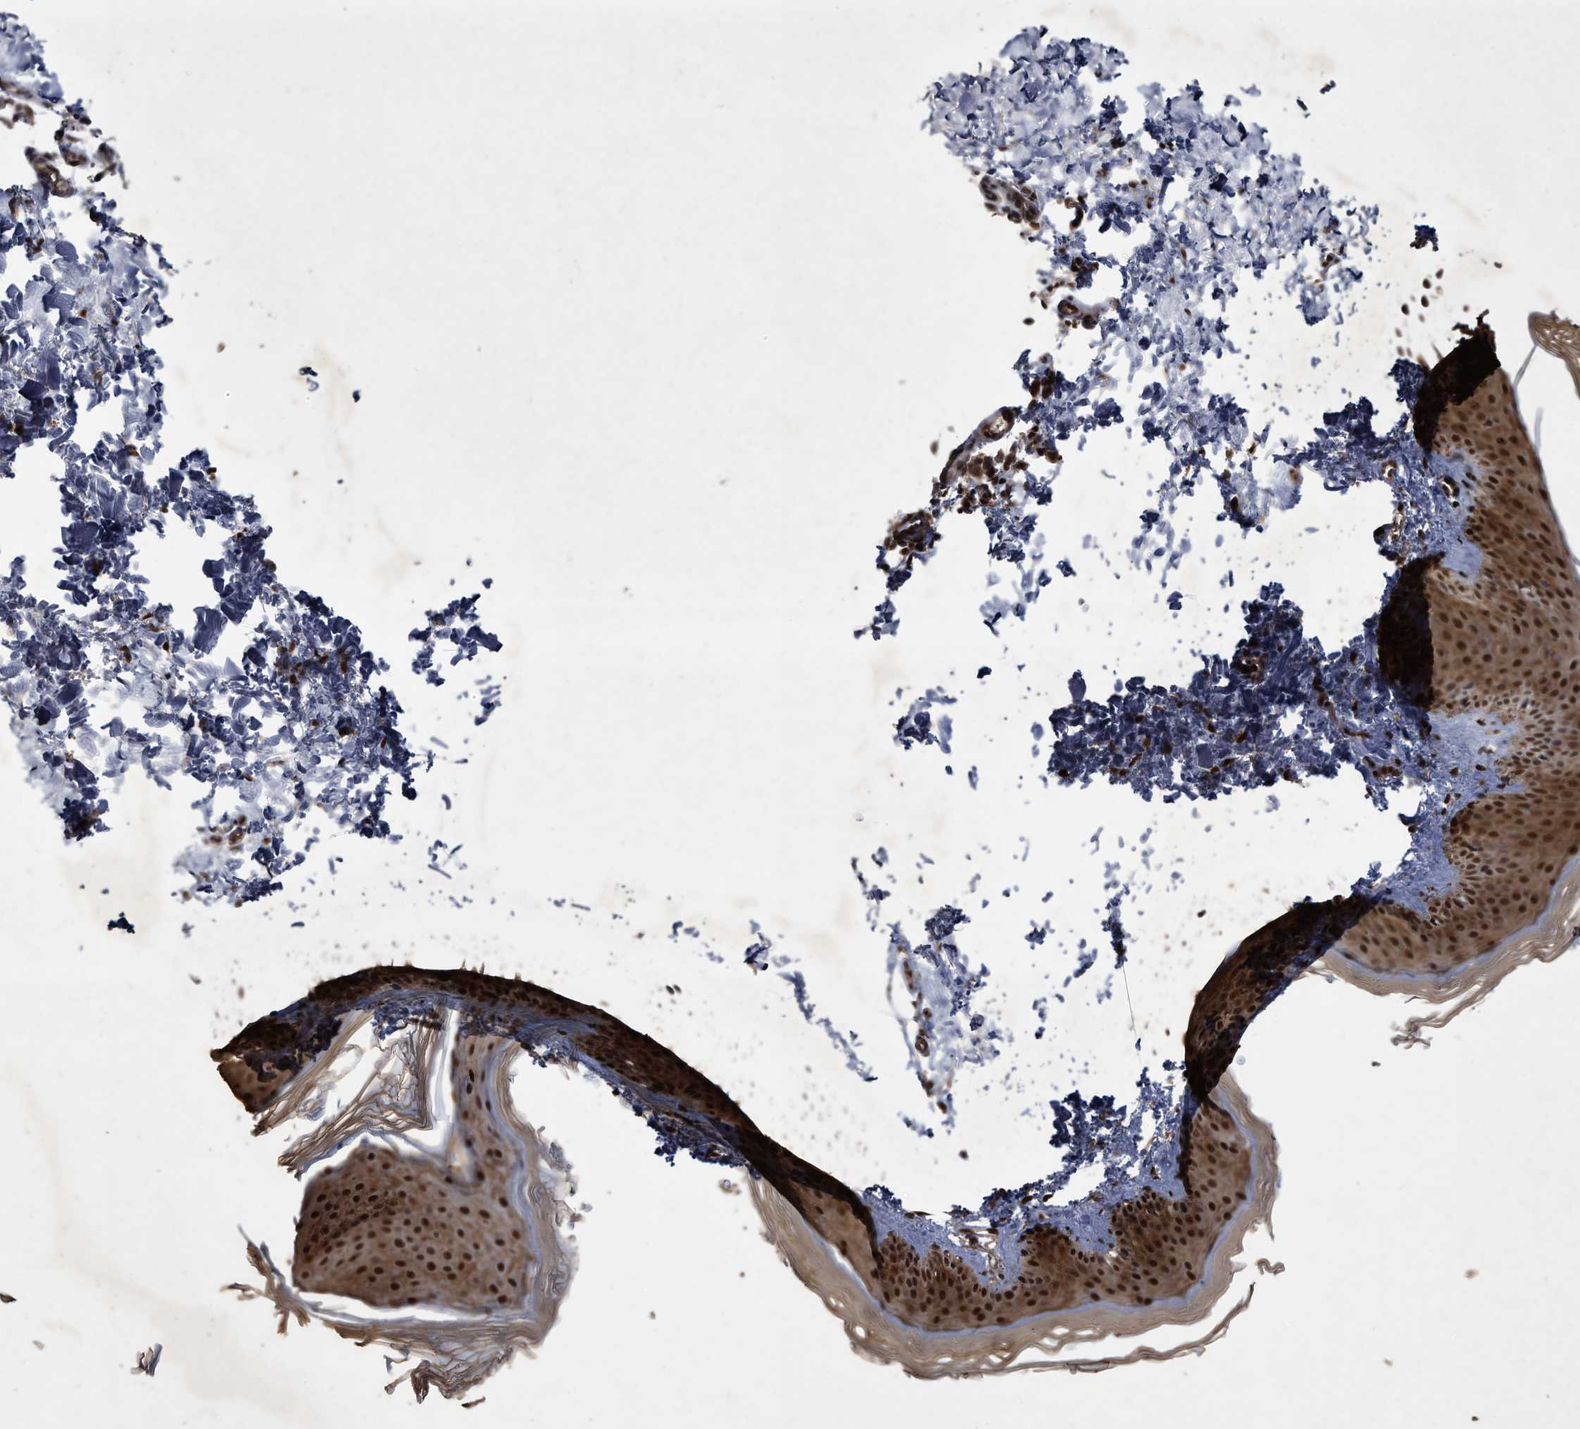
{"staining": {"intensity": "moderate", "quantity": ">75%", "location": "cytoplasmic/membranous,nuclear"}, "tissue": "skin", "cell_type": "Fibroblasts", "image_type": "normal", "snomed": [{"axis": "morphology", "description": "Normal tissue, NOS"}, {"axis": "topography", "description": "Skin"}], "caption": "IHC of unremarkable human skin exhibits medium levels of moderate cytoplasmic/membranous,nuclear positivity in about >75% of fibroblasts. The staining was performed using DAB, with brown indicating positive protein expression. Nuclei are stained blue with hematoxylin.", "gene": "RAD23B", "patient": {"sex": "female", "age": 27}}